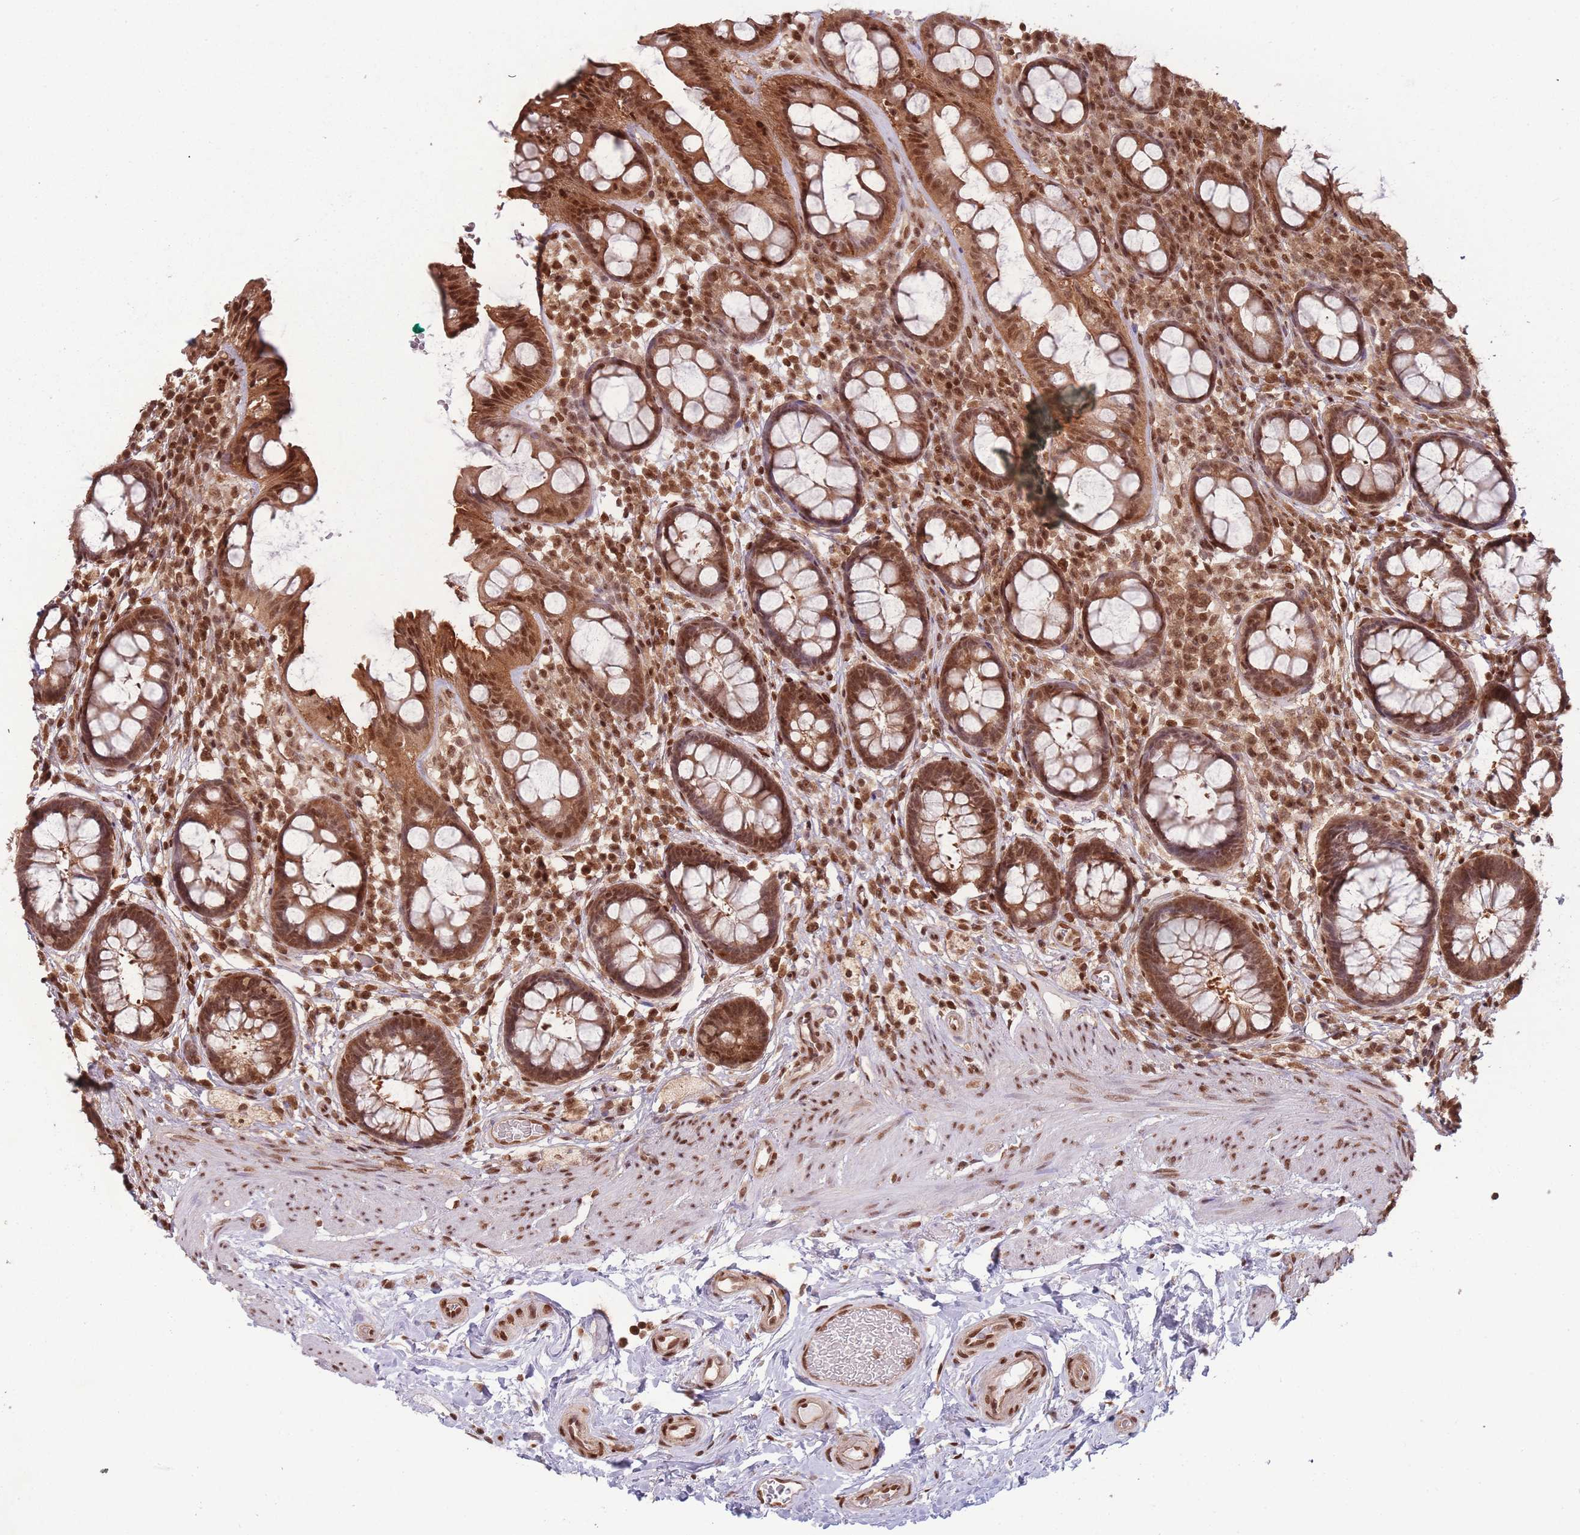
{"staining": {"intensity": "moderate", "quantity": ">75%", "location": "cytoplasmic/membranous,nuclear"}, "tissue": "rectum", "cell_type": "Glandular cells", "image_type": "normal", "snomed": [{"axis": "morphology", "description": "Normal tissue, NOS"}, {"axis": "topography", "description": "Rectum"}, {"axis": "topography", "description": "Peripheral nerve tissue"}], "caption": "A brown stain shows moderate cytoplasmic/membranous,nuclear staining of a protein in glandular cells of unremarkable rectum. The staining is performed using DAB brown chromogen to label protein expression. The nuclei are counter-stained blue using hematoxylin.", "gene": "RPS27A", "patient": {"sex": "female", "age": 69}}